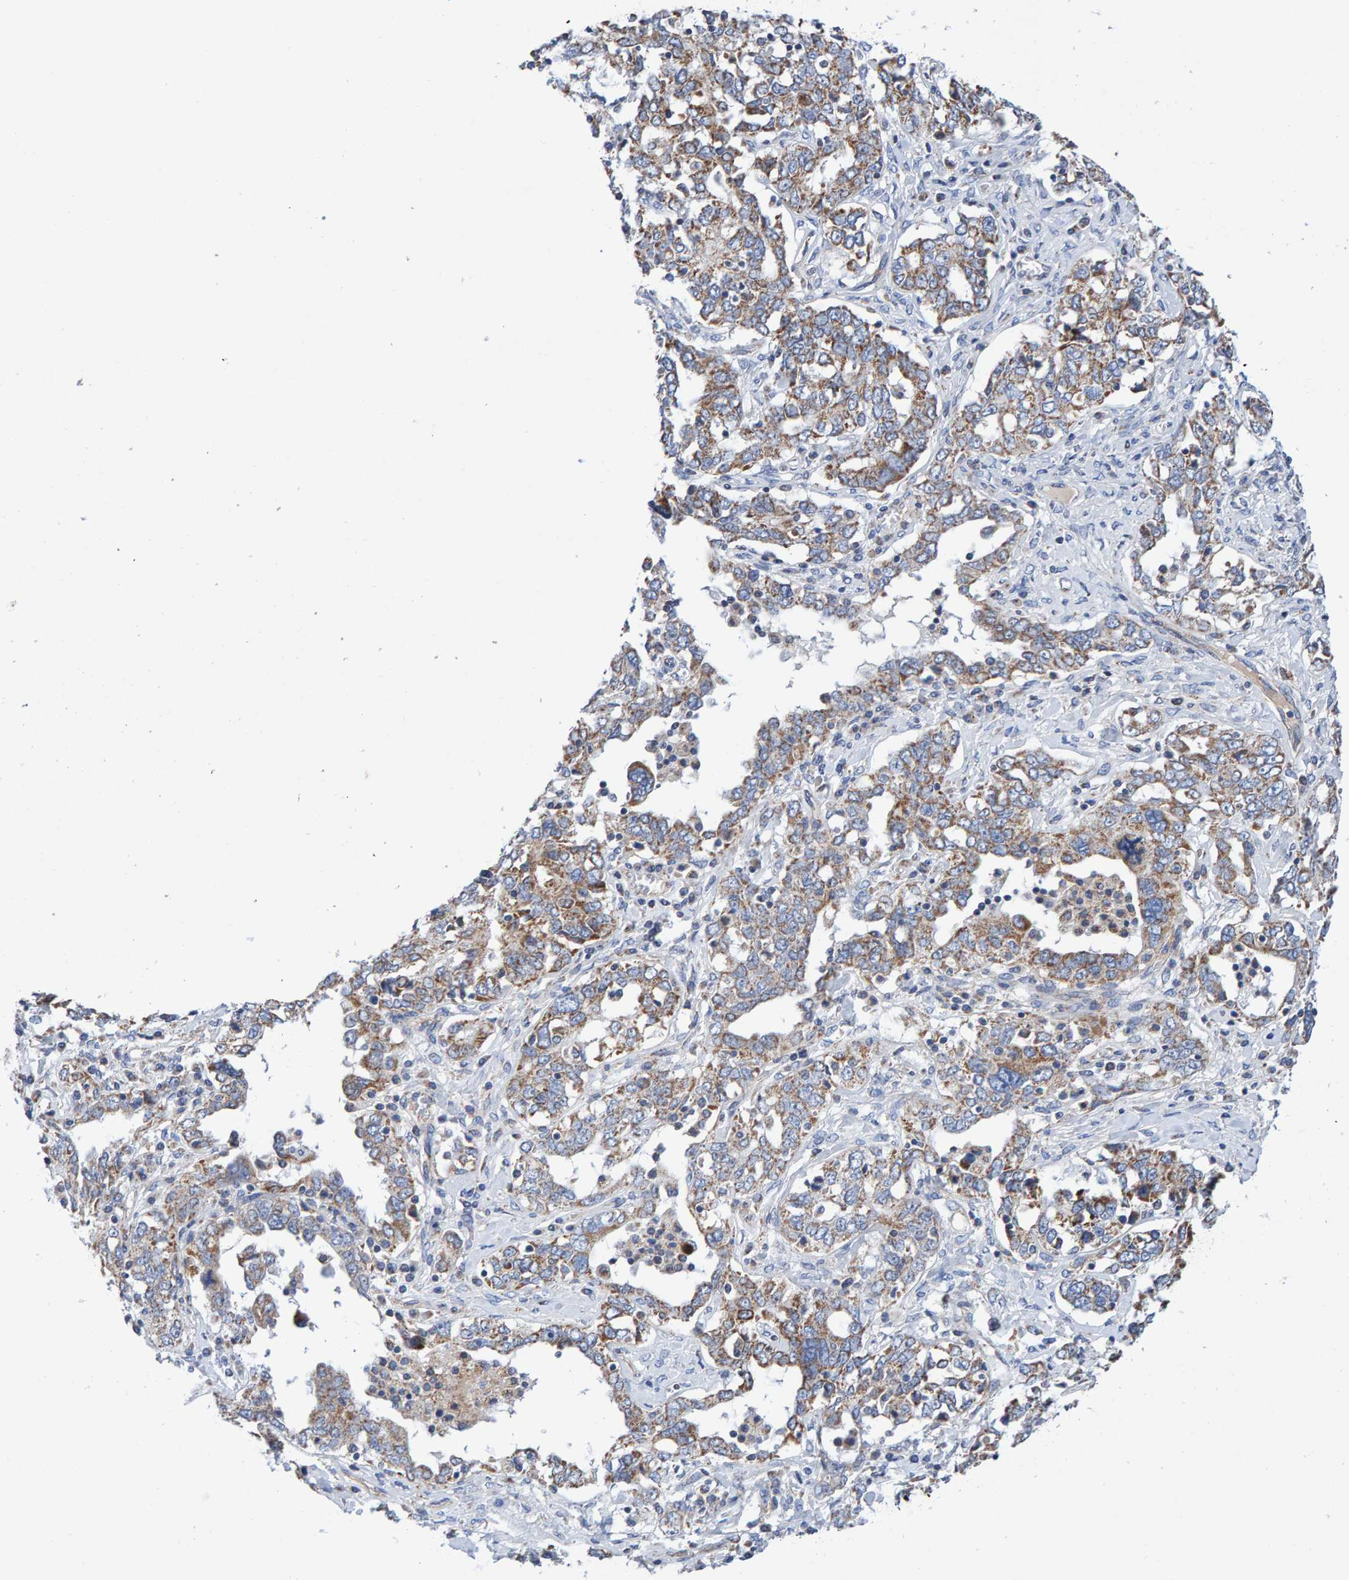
{"staining": {"intensity": "moderate", "quantity": "25%-75%", "location": "cytoplasmic/membranous"}, "tissue": "ovarian cancer", "cell_type": "Tumor cells", "image_type": "cancer", "snomed": [{"axis": "morphology", "description": "Cystadenocarcinoma, mucinous, NOS"}, {"axis": "topography", "description": "Ovary"}], "caption": "Protein positivity by immunohistochemistry displays moderate cytoplasmic/membranous expression in approximately 25%-75% of tumor cells in ovarian mucinous cystadenocarcinoma.", "gene": "EFR3A", "patient": {"sex": "female", "age": 73}}